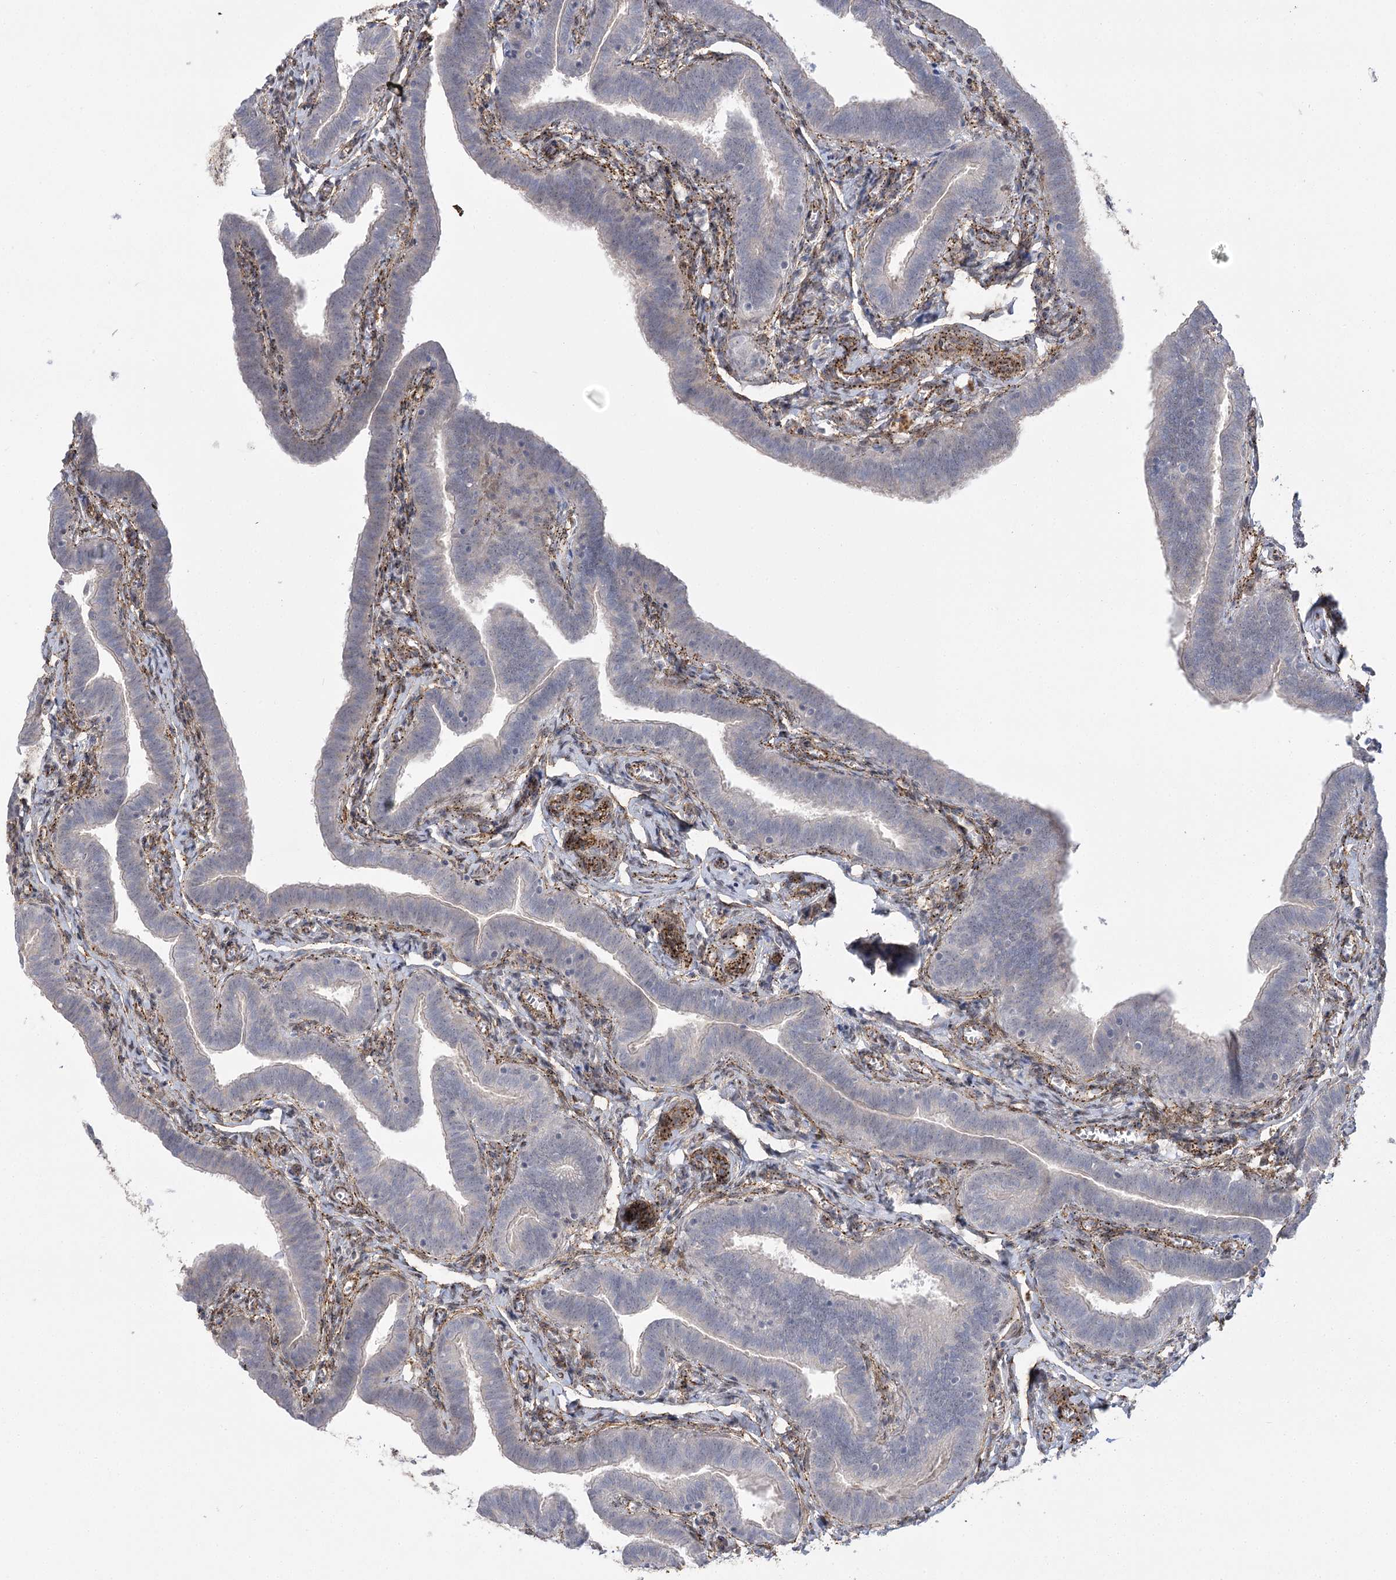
{"staining": {"intensity": "weak", "quantity": "25%-75%", "location": "nuclear"}, "tissue": "fallopian tube", "cell_type": "Glandular cells", "image_type": "normal", "snomed": [{"axis": "morphology", "description": "Normal tissue, NOS"}, {"axis": "topography", "description": "Fallopian tube"}], "caption": "Immunohistochemical staining of benign human fallopian tube shows 25%-75% levels of weak nuclear protein expression in approximately 25%-75% of glandular cells.", "gene": "AMTN", "patient": {"sex": "female", "age": 36}}